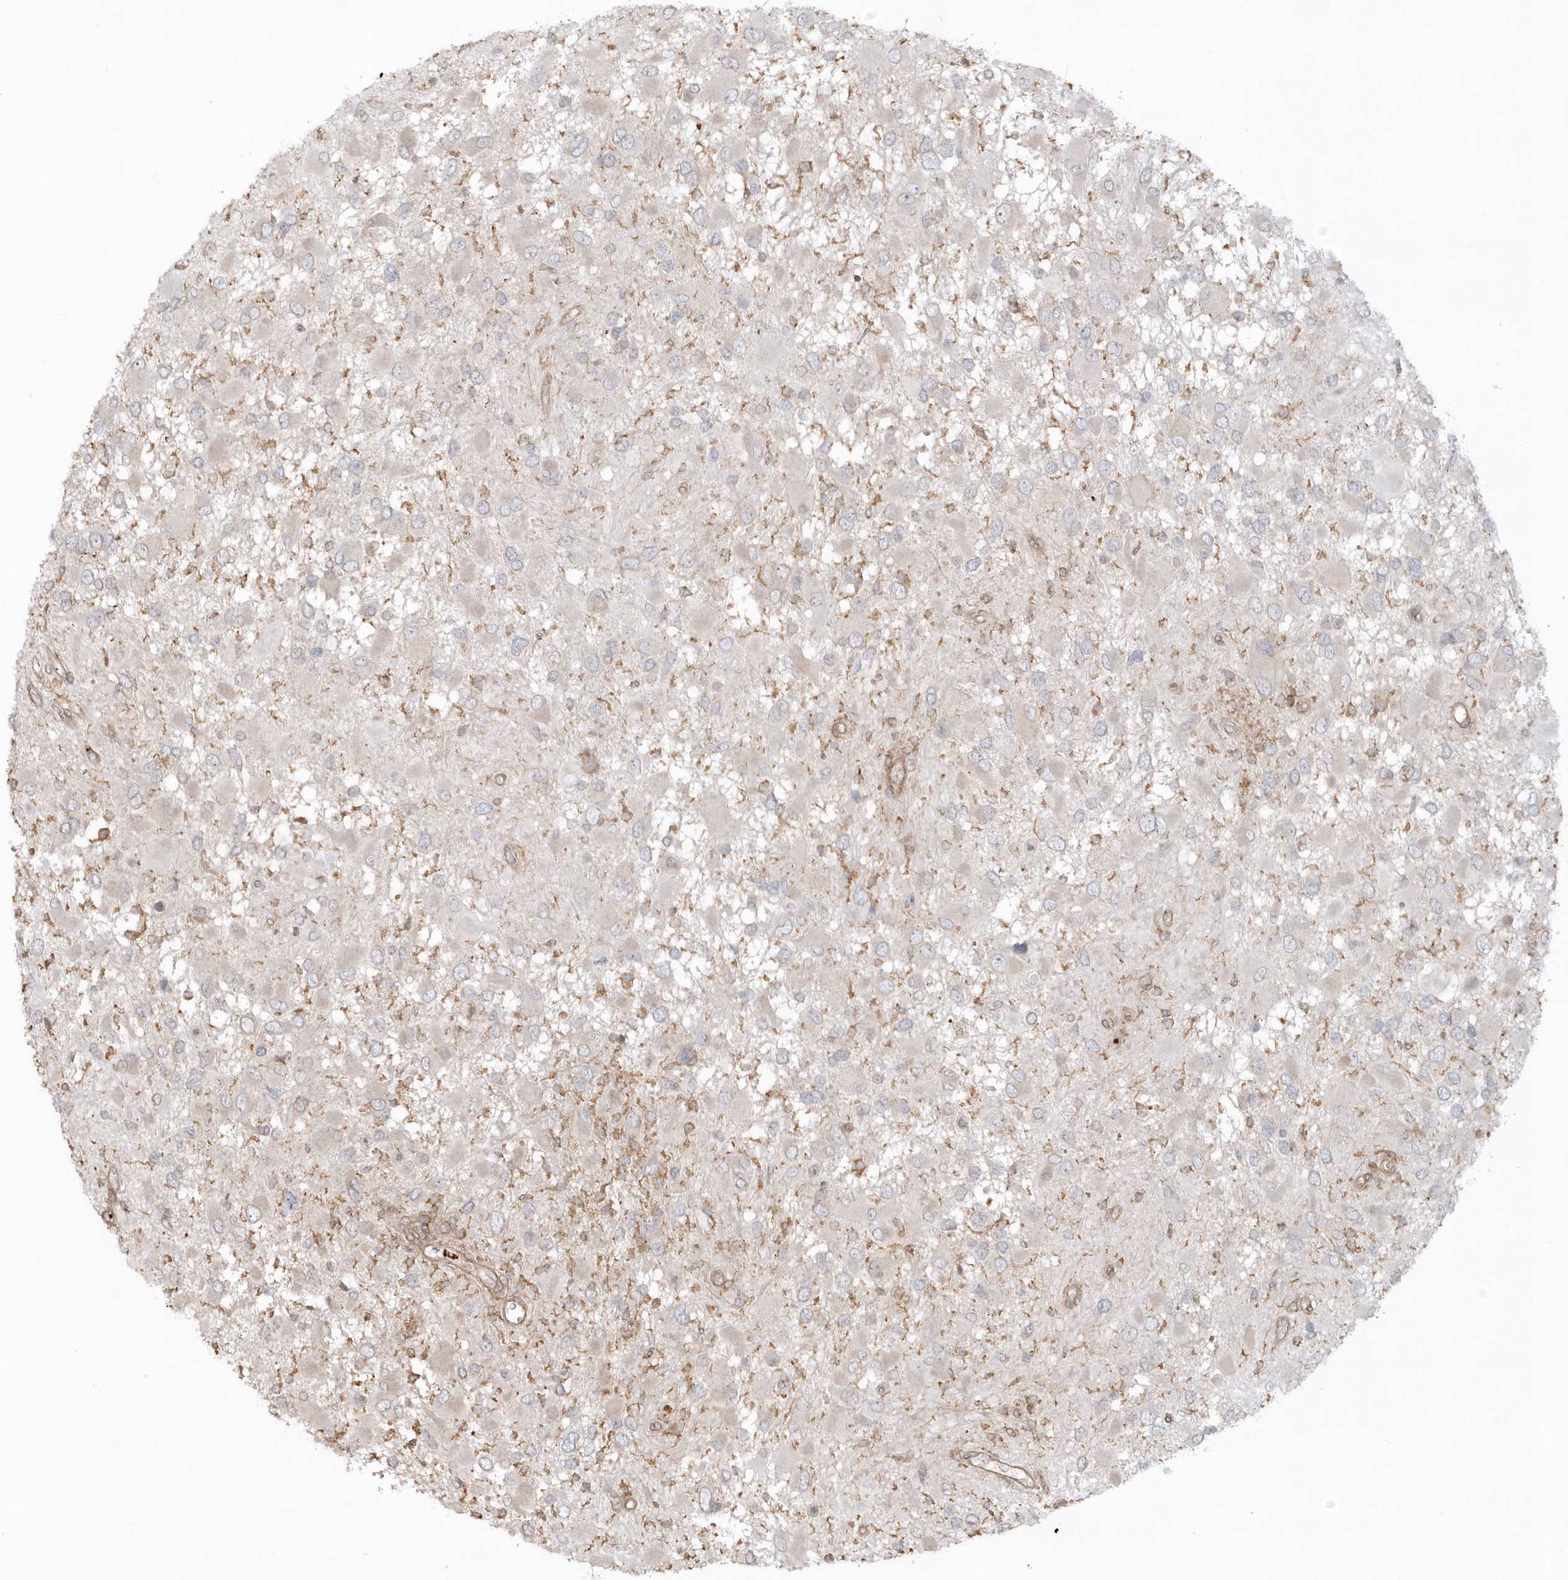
{"staining": {"intensity": "negative", "quantity": "none", "location": "none"}, "tissue": "glioma", "cell_type": "Tumor cells", "image_type": "cancer", "snomed": [{"axis": "morphology", "description": "Glioma, malignant, High grade"}, {"axis": "topography", "description": "Brain"}], "caption": "The IHC image has no significant staining in tumor cells of glioma tissue. (Immunohistochemistry, brightfield microscopy, high magnification).", "gene": "BSN", "patient": {"sex": "male", "age": 53}}